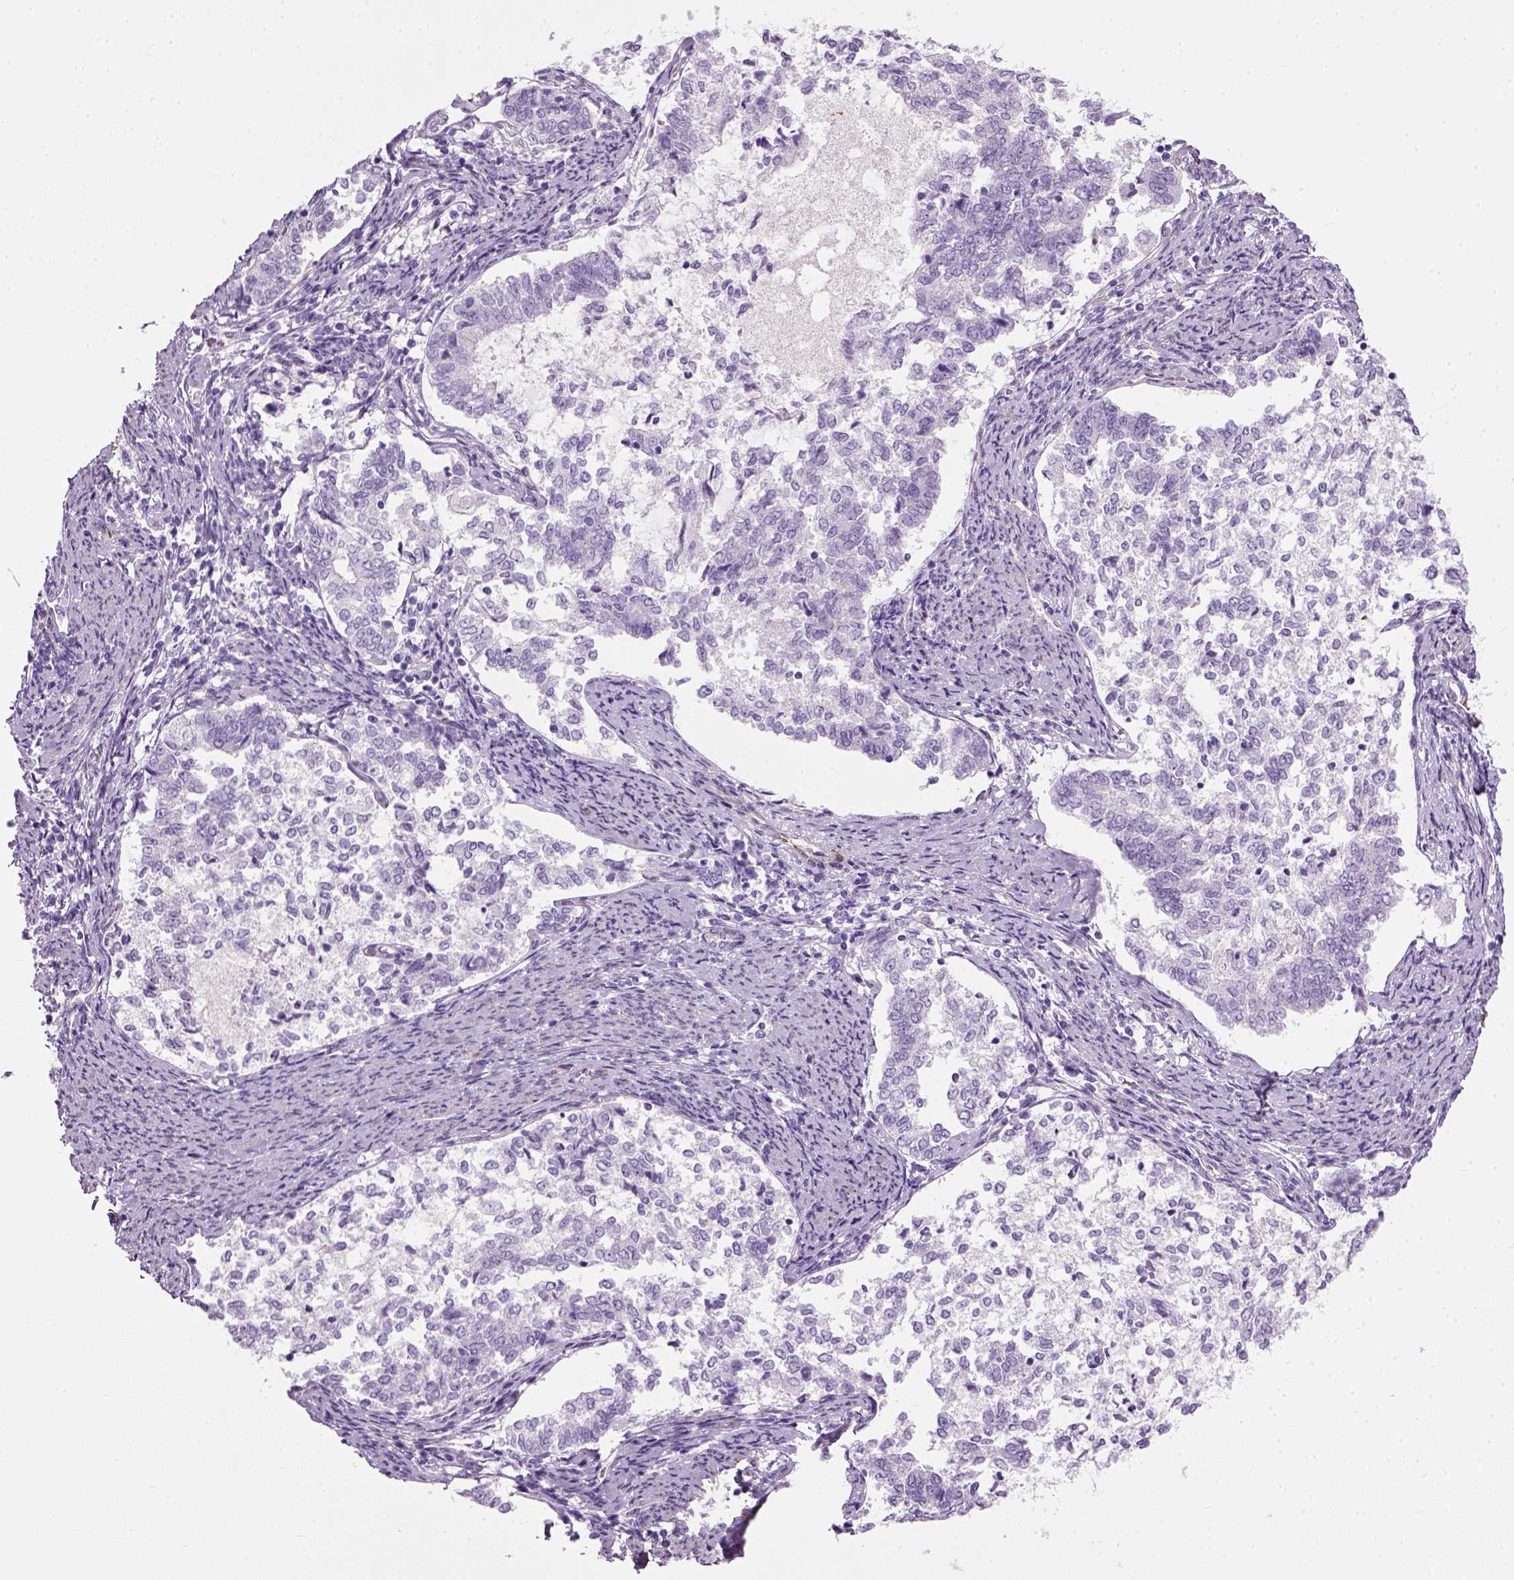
{"staining": {"intensity": "negative", "quantity": "none", "location": "none"}, "tissue": "endometrial cancer", "cell_type": "Tumor cells", "image_type": "cancer", "snomed": [{"axis": "morphology", "description": "Adenocarcinoma, NOS"}, {"axis": "topography", "description": "Endometrium"}], "caption": "Immunohistochemistry image of neoplastic tissue: adenocarcinoma (endometrial) stained with DAB (3,3'-diaminobenzidine) exhibits no significant protein positivity in tumor cells.", "gene": "FAM161A", "patient": {"sex": "female", "age": 65}}